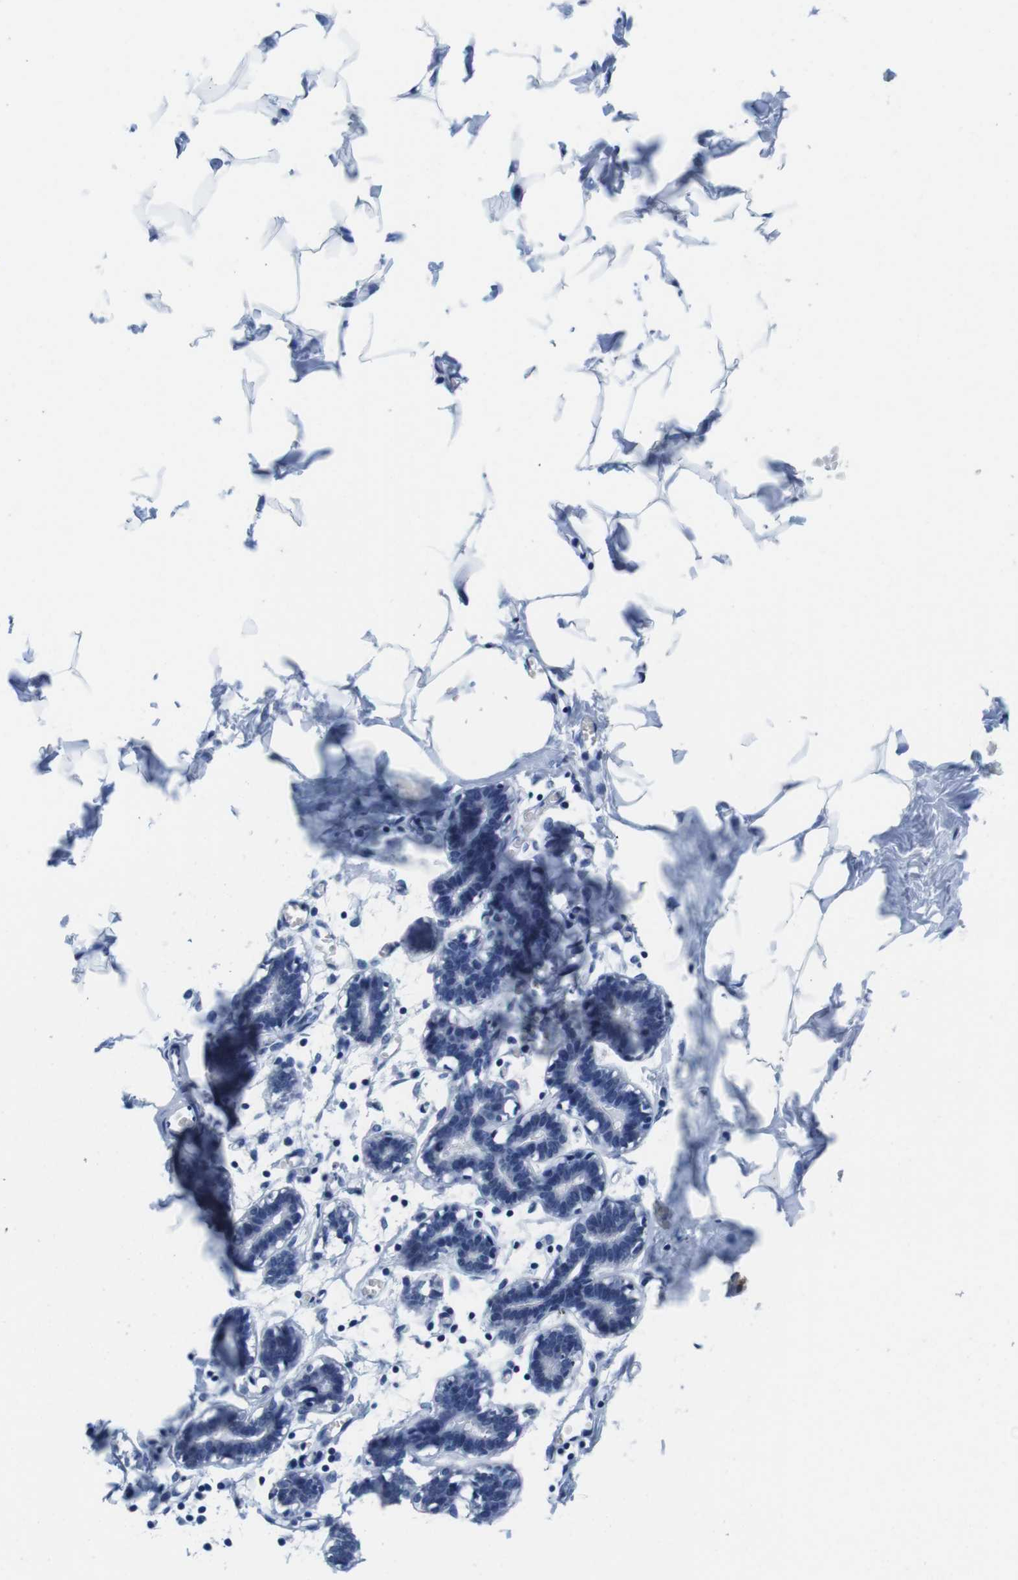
{"staining": {"intensity": "negative", "quantity": "none", "location": "none"}, "tissue": "breast", "cell_type": "Adipocytes", "image_type": "normal", "snomed": [{"axis": "morphology", "description": "Normal tissue, NOS"}, {"axis": "topography", "description": "Breast"}], "caption": "High power microscopy micrograph of an IHC image of benign breast, revealing no significant staining in adipocytes.", "gene": "FADD", "patient": {"sex": "female", "age": 27}}